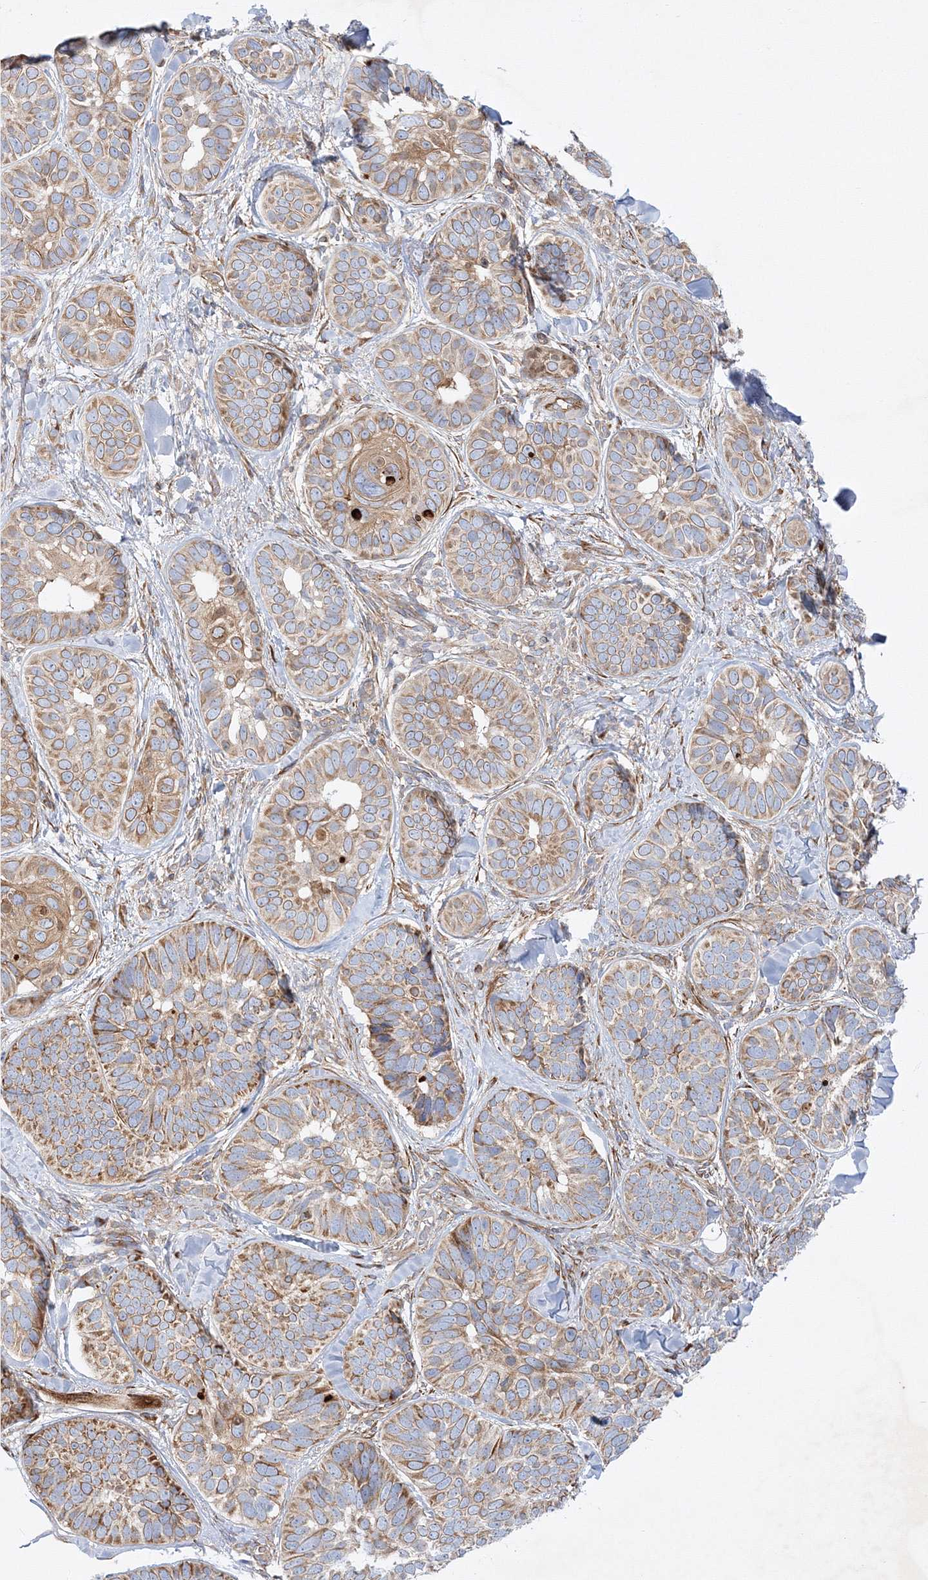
{"staining": {"intensity": "weak", "quantity": ">75%", "location": "cytoplasmic/membranous"}, "tissue": "skin cancer", "cell_type": "Tumor cells", "image_type": "cancer", "snomed": [{"axis": "morphology", "description": "Basal cell carcinoma"}, {"axis": "topography", "description": "Skin"}], "caption": "Weak cytoplasmic/membranous protein positivity is present in approximately >75% of tumor cells in basal cell carcinoma (skin). (Brightfield microscopy of DAB IHC at high magnification).", "gene": "ZFYVE16", "patient": {"sex": "male", "age": 62}}